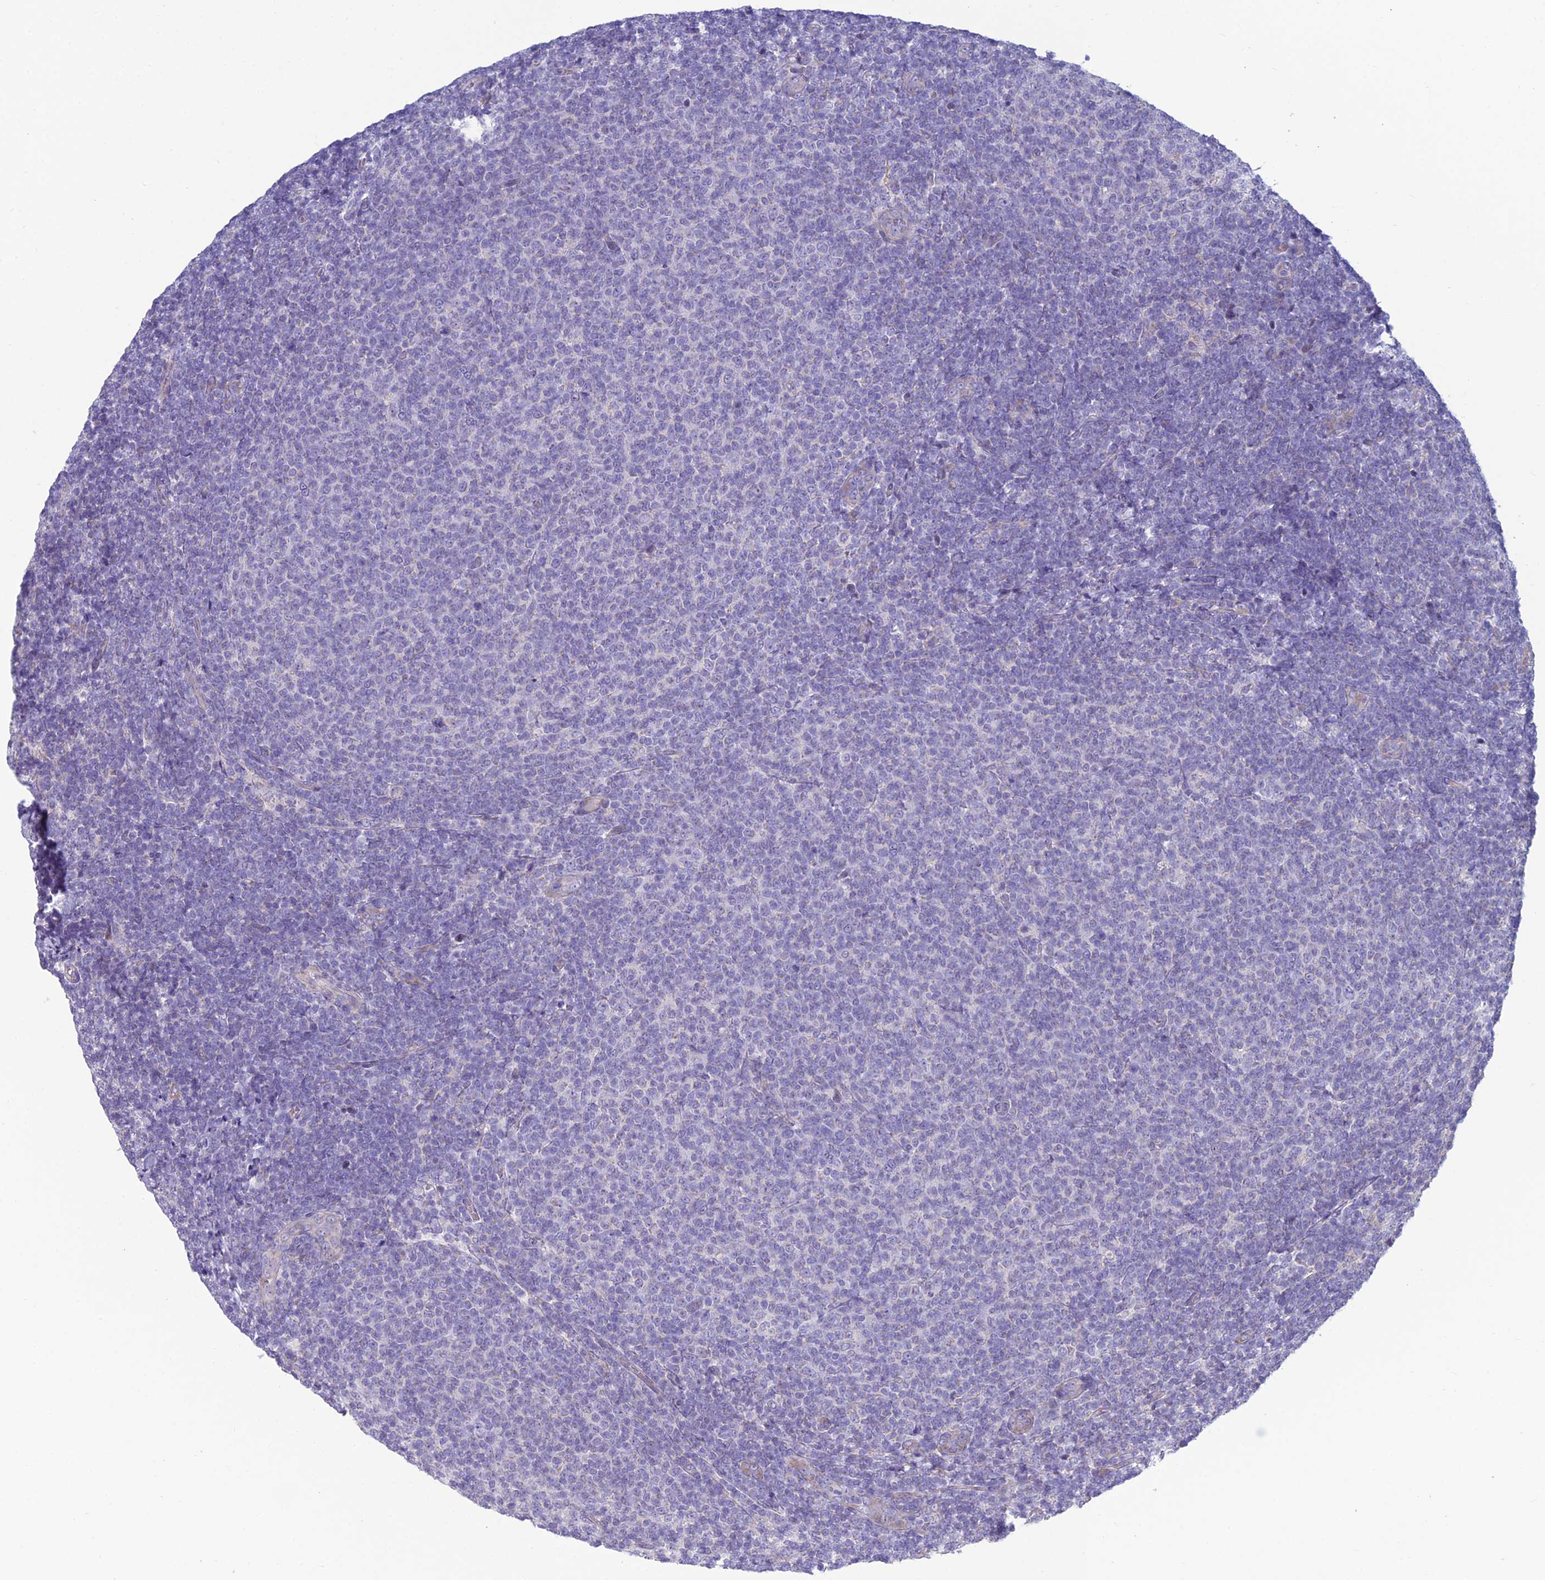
{"staining": {"intensity": "negative", "quantity": "none", "location": "none"}, "tissue": "lymphoma", "cell_type": "Tumor cells", "image_type": "cancer", "snomed": [{"axis": "morphology", "description": "Malignant lymphoma, non-Hodgkin's type, Low grade"}, {"axis": "topography", "description": "Lymph node"}], "caption": "Tumor cells are negative for brown protein staining in malignant lymphoma, non-Hodgkin's type (low-grade). (DAB IHC, high magnification).", "gene": "BHMT2", "patient": {"sex": "male", "age": 66}}